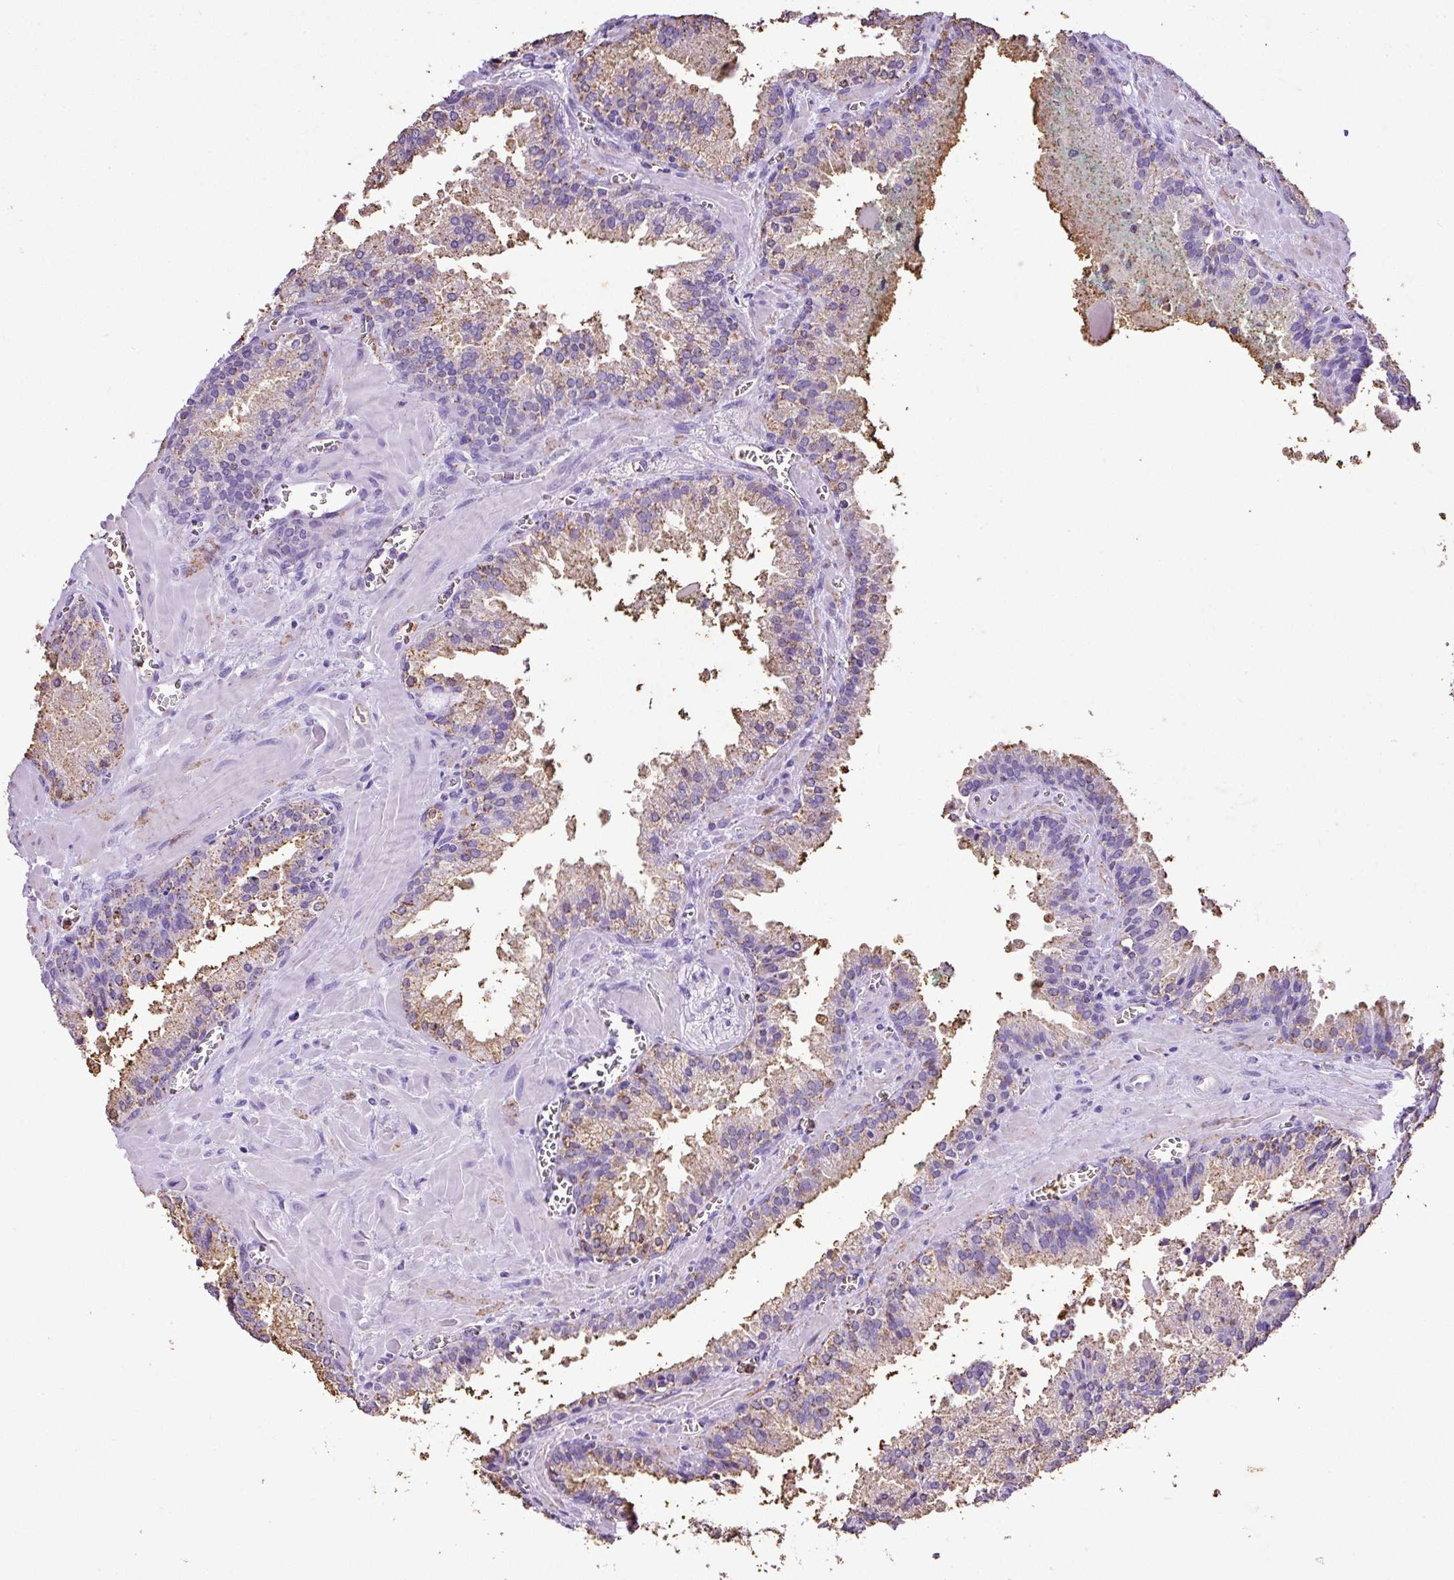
{"staining": {"intensity": "moderate", "quantity": "25%-75%", "location": "cytoplasmic/membranous"}, "tissue": "prostate cancer", "cell_type": "Tumor cells", "image_type": "cancer", "snomed": [{"axis": "morphology", "description": "Adenocarcinoma, High grade"}, {"axis": "topography", "description": "Prostate"}], "caption": "This histopathology image exhibits immunohistochemistry (IHC) staining of human prostate cancer, with medium moderate cytoplasmic/membranous positivity in approximately 25%-75% of tumor cells.", "gene": "KCNJ11", "patient": {"sex": "male", "age": 68}}